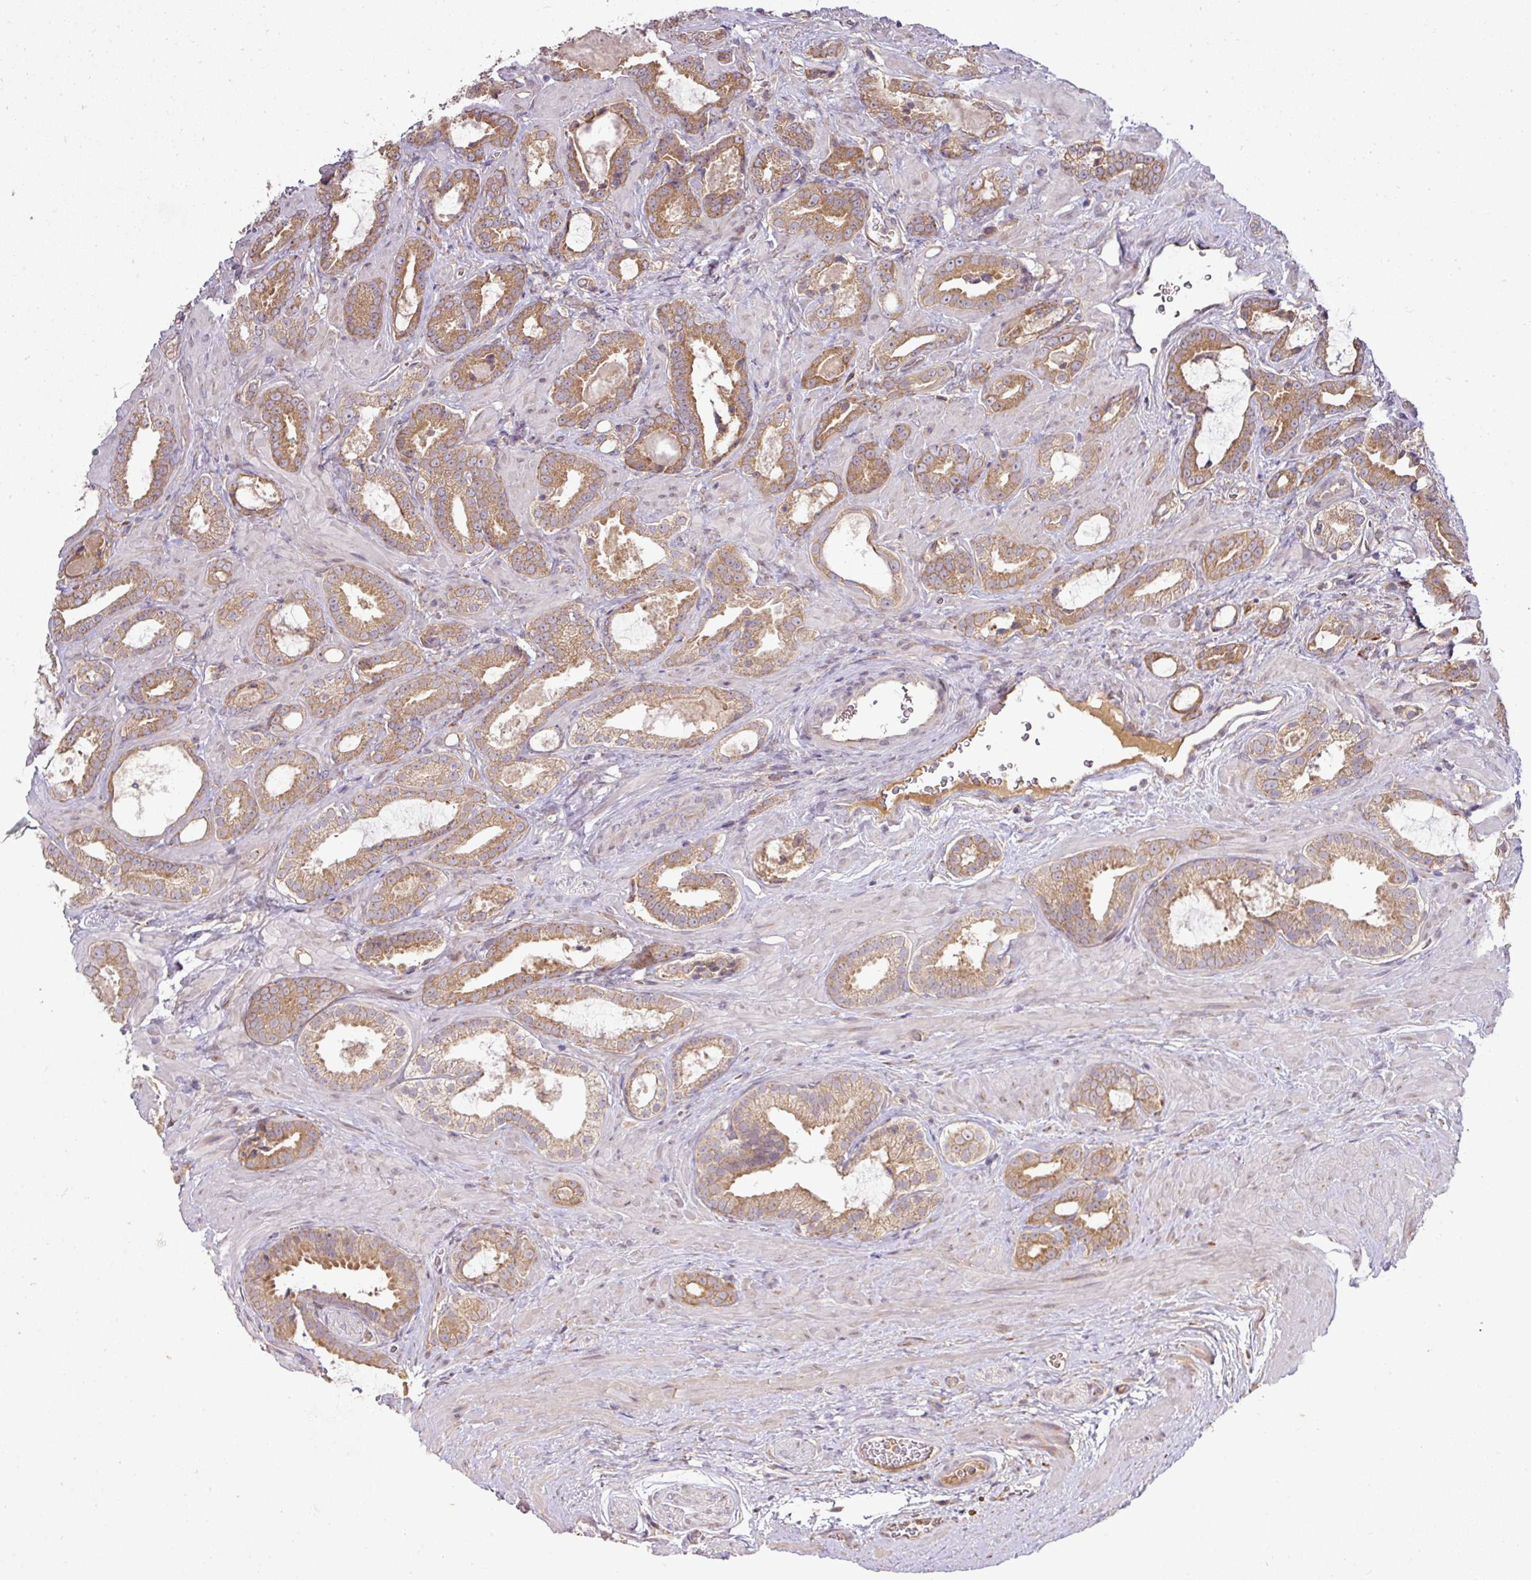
{"staining": {"intensity": "moderate", "quantity": ">75%", "location": "cytoplasmic/membranous"}, "tissue": "prostate cancer", "cell_type": "Tumor cells", "image_type": "cancer", "snomed": [{"axis": "morphology", "description": "Adenocarcinoma, Low grade"}, {"axis": "topography", "description": "Prostate"}], "caption": "Moderate cytoplasmic/membranous expression for a protein is seen in about >75% of tumor cells of prostate low-grade adenocarcinoma using IHC.", "gene": "GALP", "patient": {"sex": "male", "age": 62}}